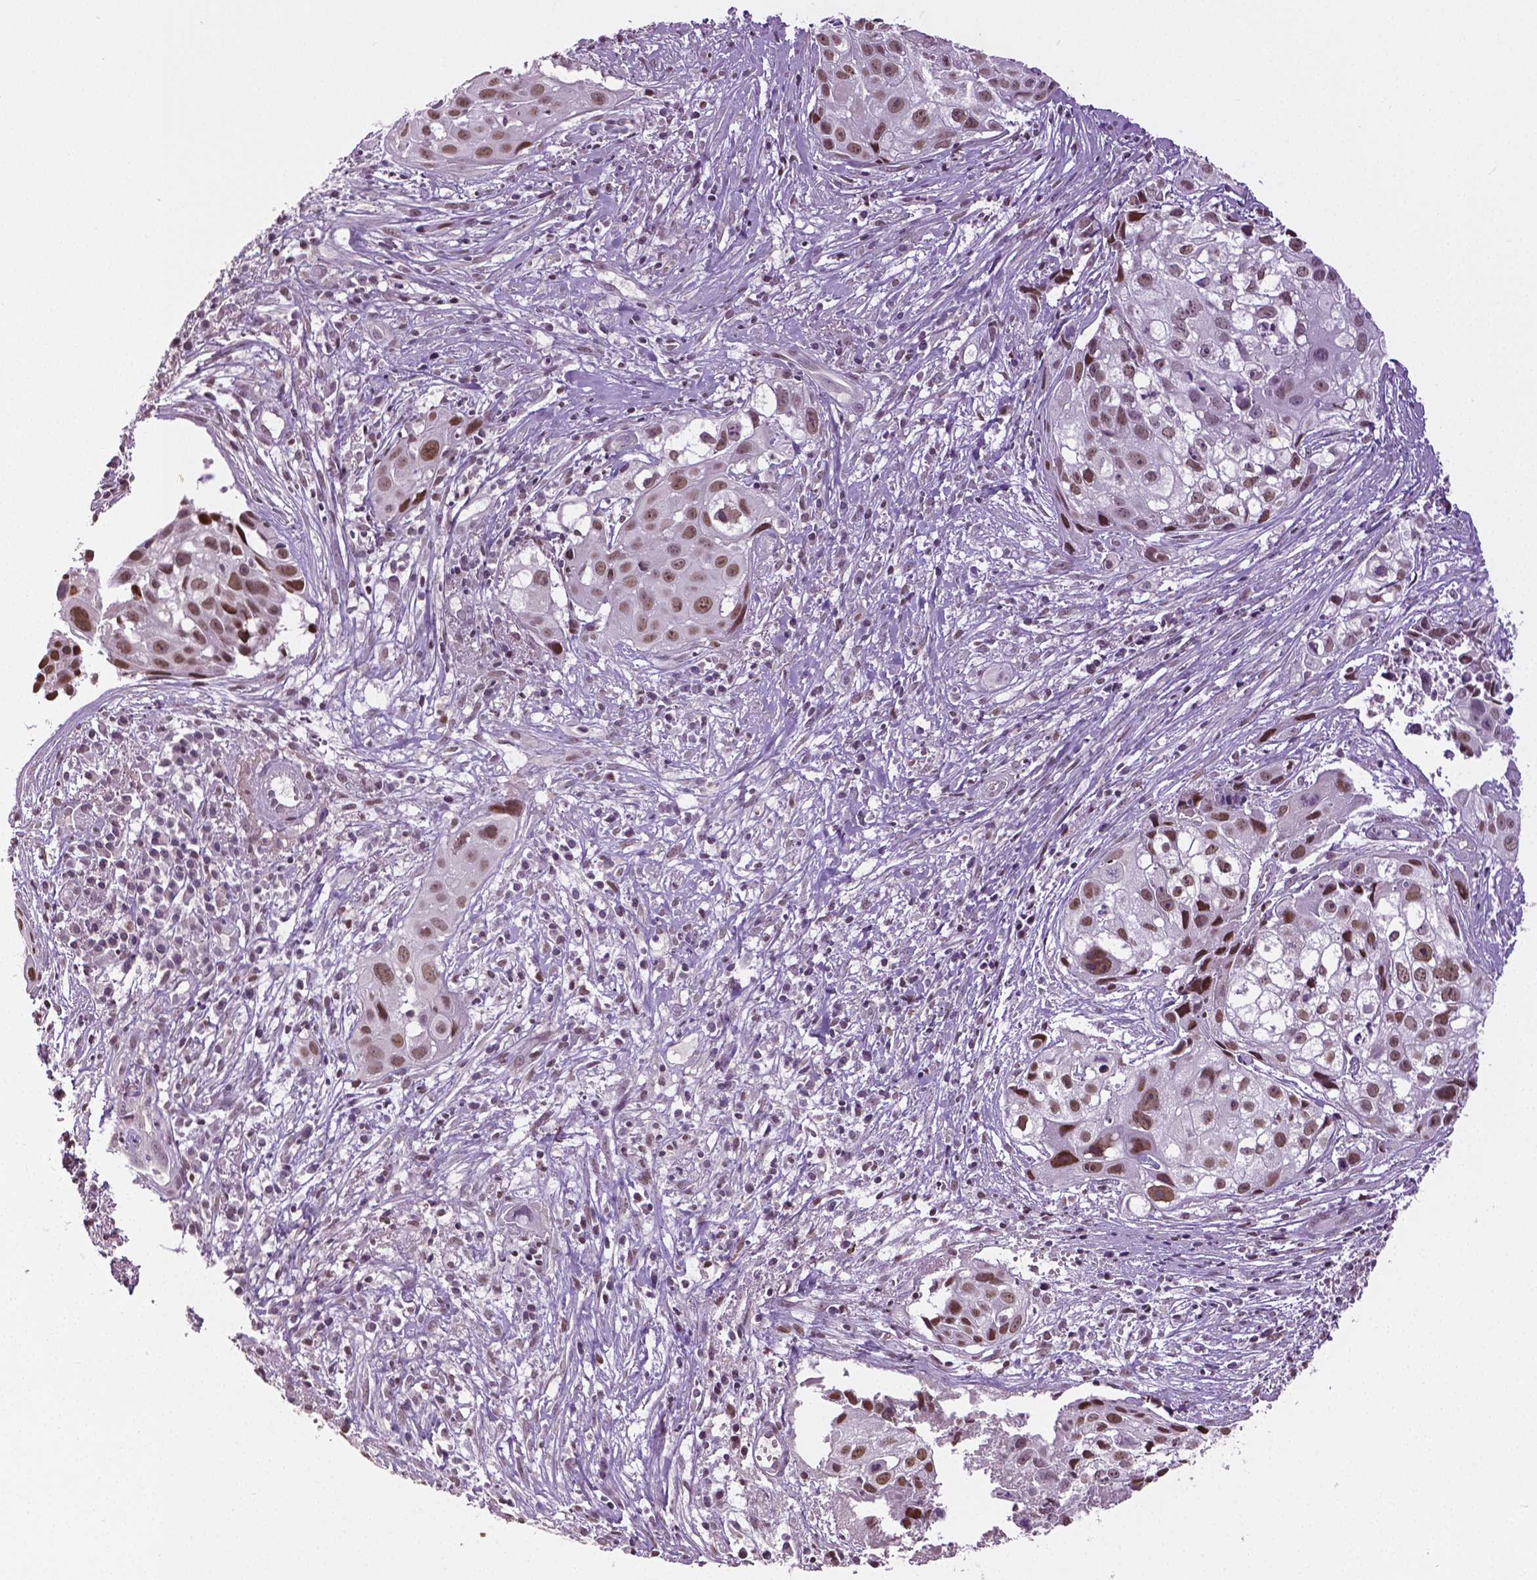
{"staining": {"intensity": "moderate", "quantity": ">75%", "location": "nuclear"}, "tissue": "cervical cancer", "cell_type": "Tumor cells", "image_type": "cancer", "snomed": [{"axis": "morphology", "description": "Squamous cell carcinoma, NOS"}, {"axis": "topography", "description": "Cervix"}], "caption": "An image showing moderate nuclear expression in about >75% of tumor cells in cervical squamous cell carcinoma, as visualized by brown immunohistochemical staining.", "gene": "DLX5", "patient": {"sex": "female", "age": 53}}